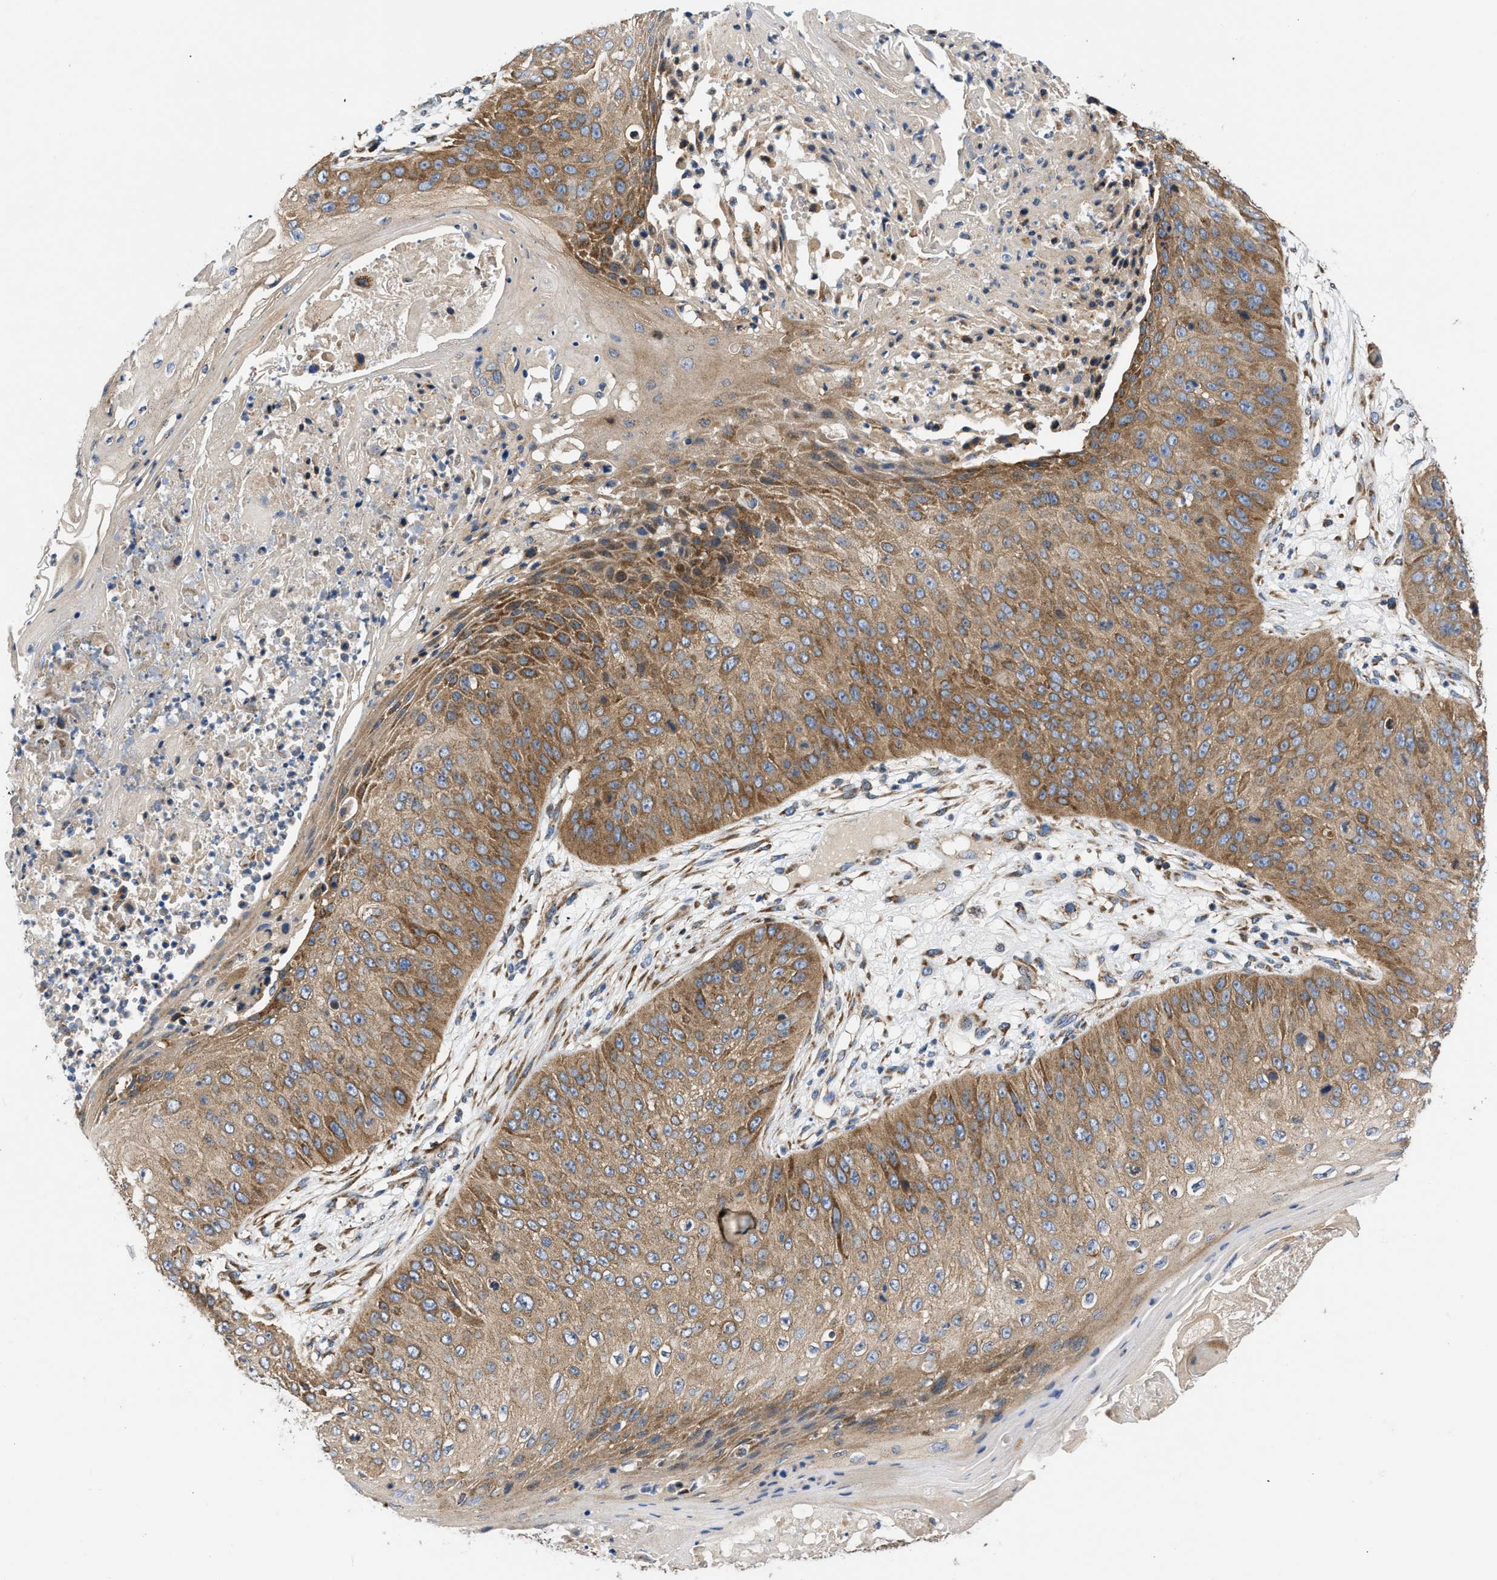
{"staining": {"intensity": "moderate", "quantity": ">75%", "location": "cytoplasmic/membranous"}, "tissue": "skin cancer", "cell_type": "Tumor cells", "image_type": "cancer", "snomed": [{"axis": "morphology", "description": "Squamous cell carcinoma, NOS"}, {"axis": "topography", "description": "Skin"}], "caption": "IHC of skin cancer reveals medium levels of moderate cytoplasmic/membranous positivity in approximately >75% of tumor cells. The protein of interest is stained brown, and the nuclei are stained in blue (DAB (3,3'-diaminobenzidine) IHC with brightfield microscopy, high magnification).", "gene": "OPTN", "patient": {"sex": "female", "age": 80}}